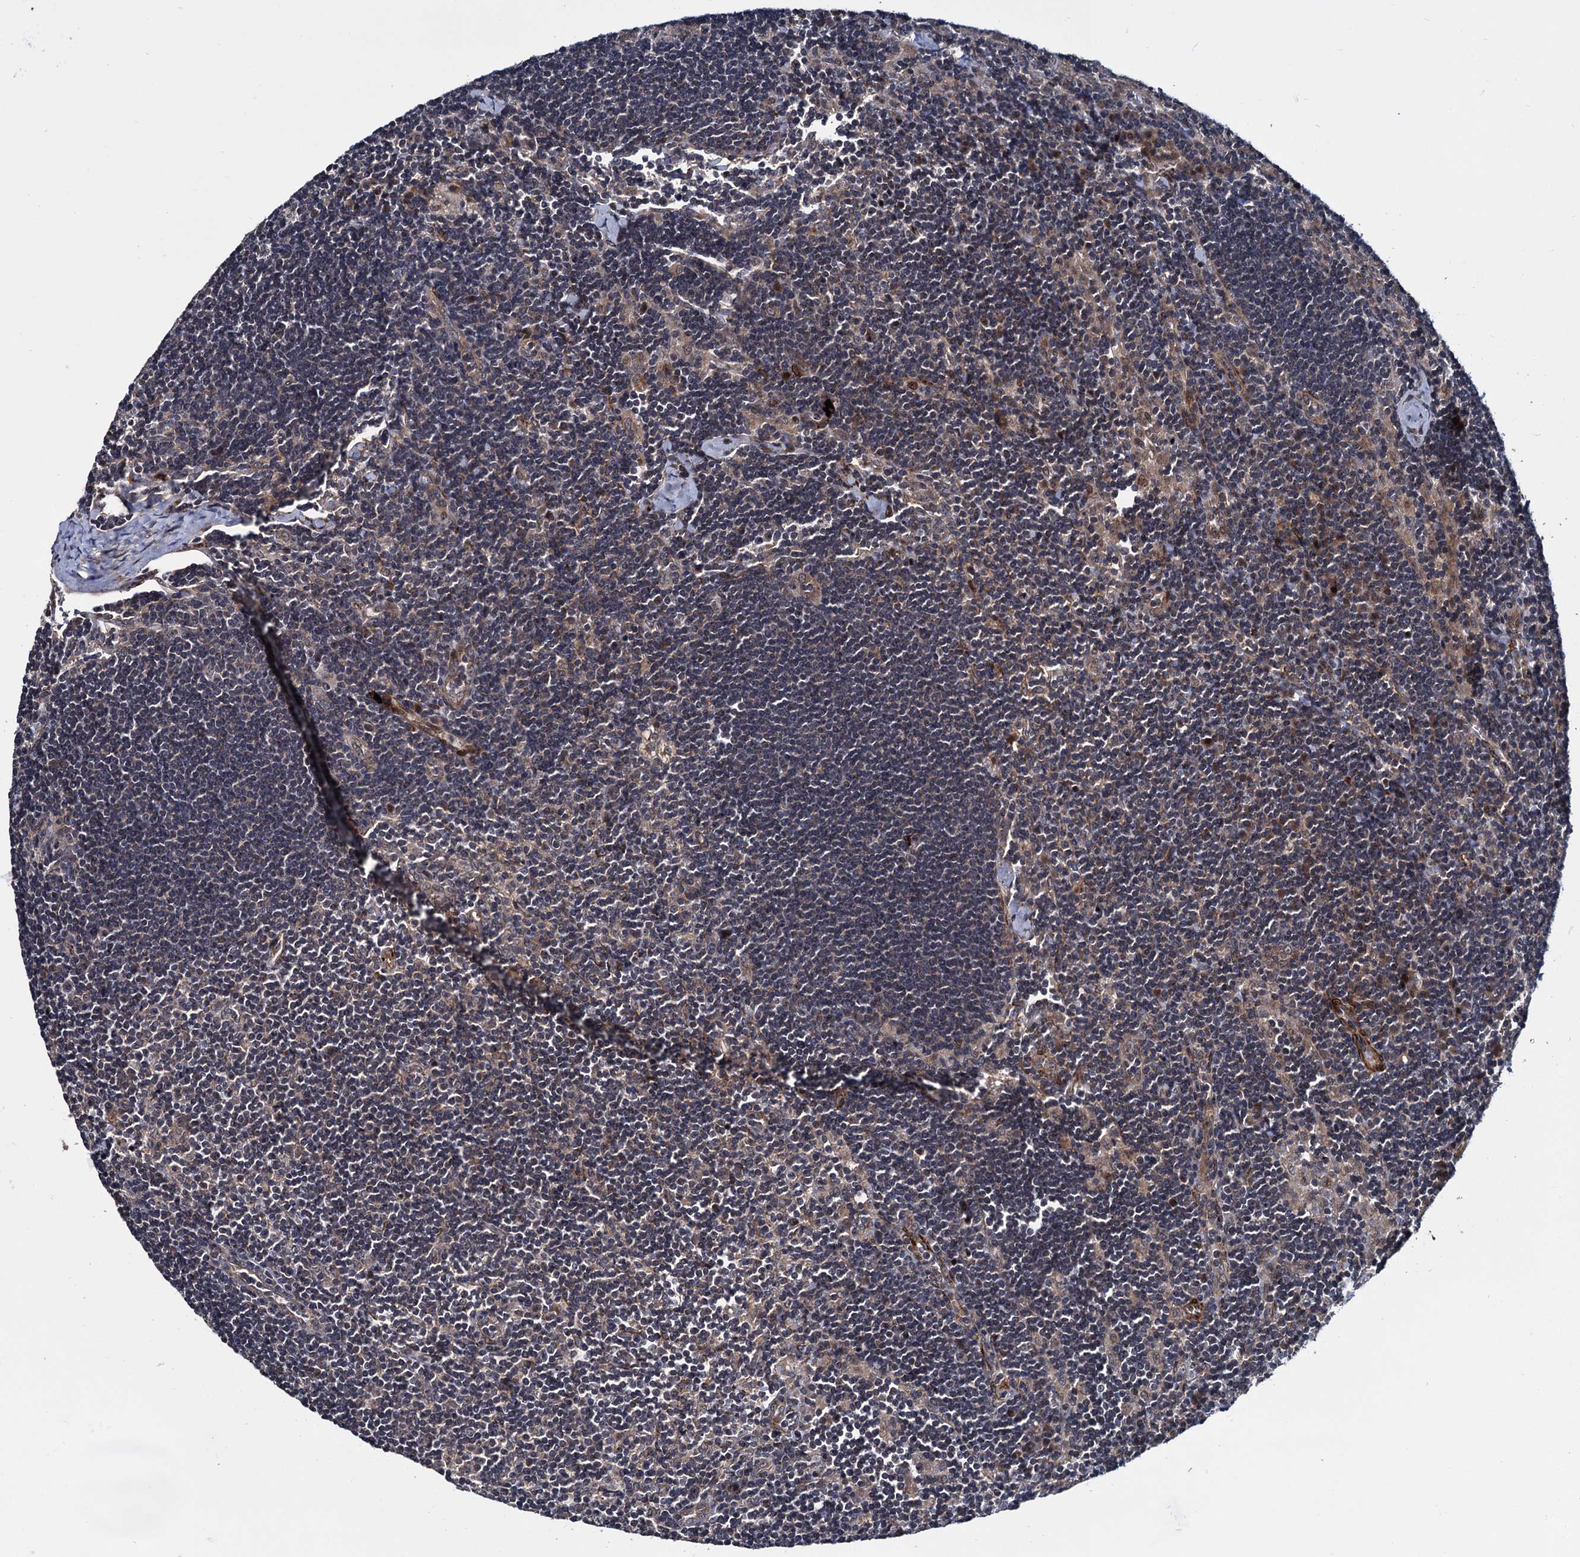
{"staining": {"intensity": "negative", "quantity": "none", "location": "none"}, "tissue": "lymph node", "cell_type": "Germinal center cells", "image_type": "normal", "snomed": [{"axis": "morphology", "description": "Normal tissue, NOS"}, {"axis": "topography", "description": "Lymph node"}], "caption": "Histopathology image shows no significant protein expression in germinal center cells of unremarkable lymph node.", "gene": "ARHGAP42", "patient": {"sex": "male", "age": 24}}